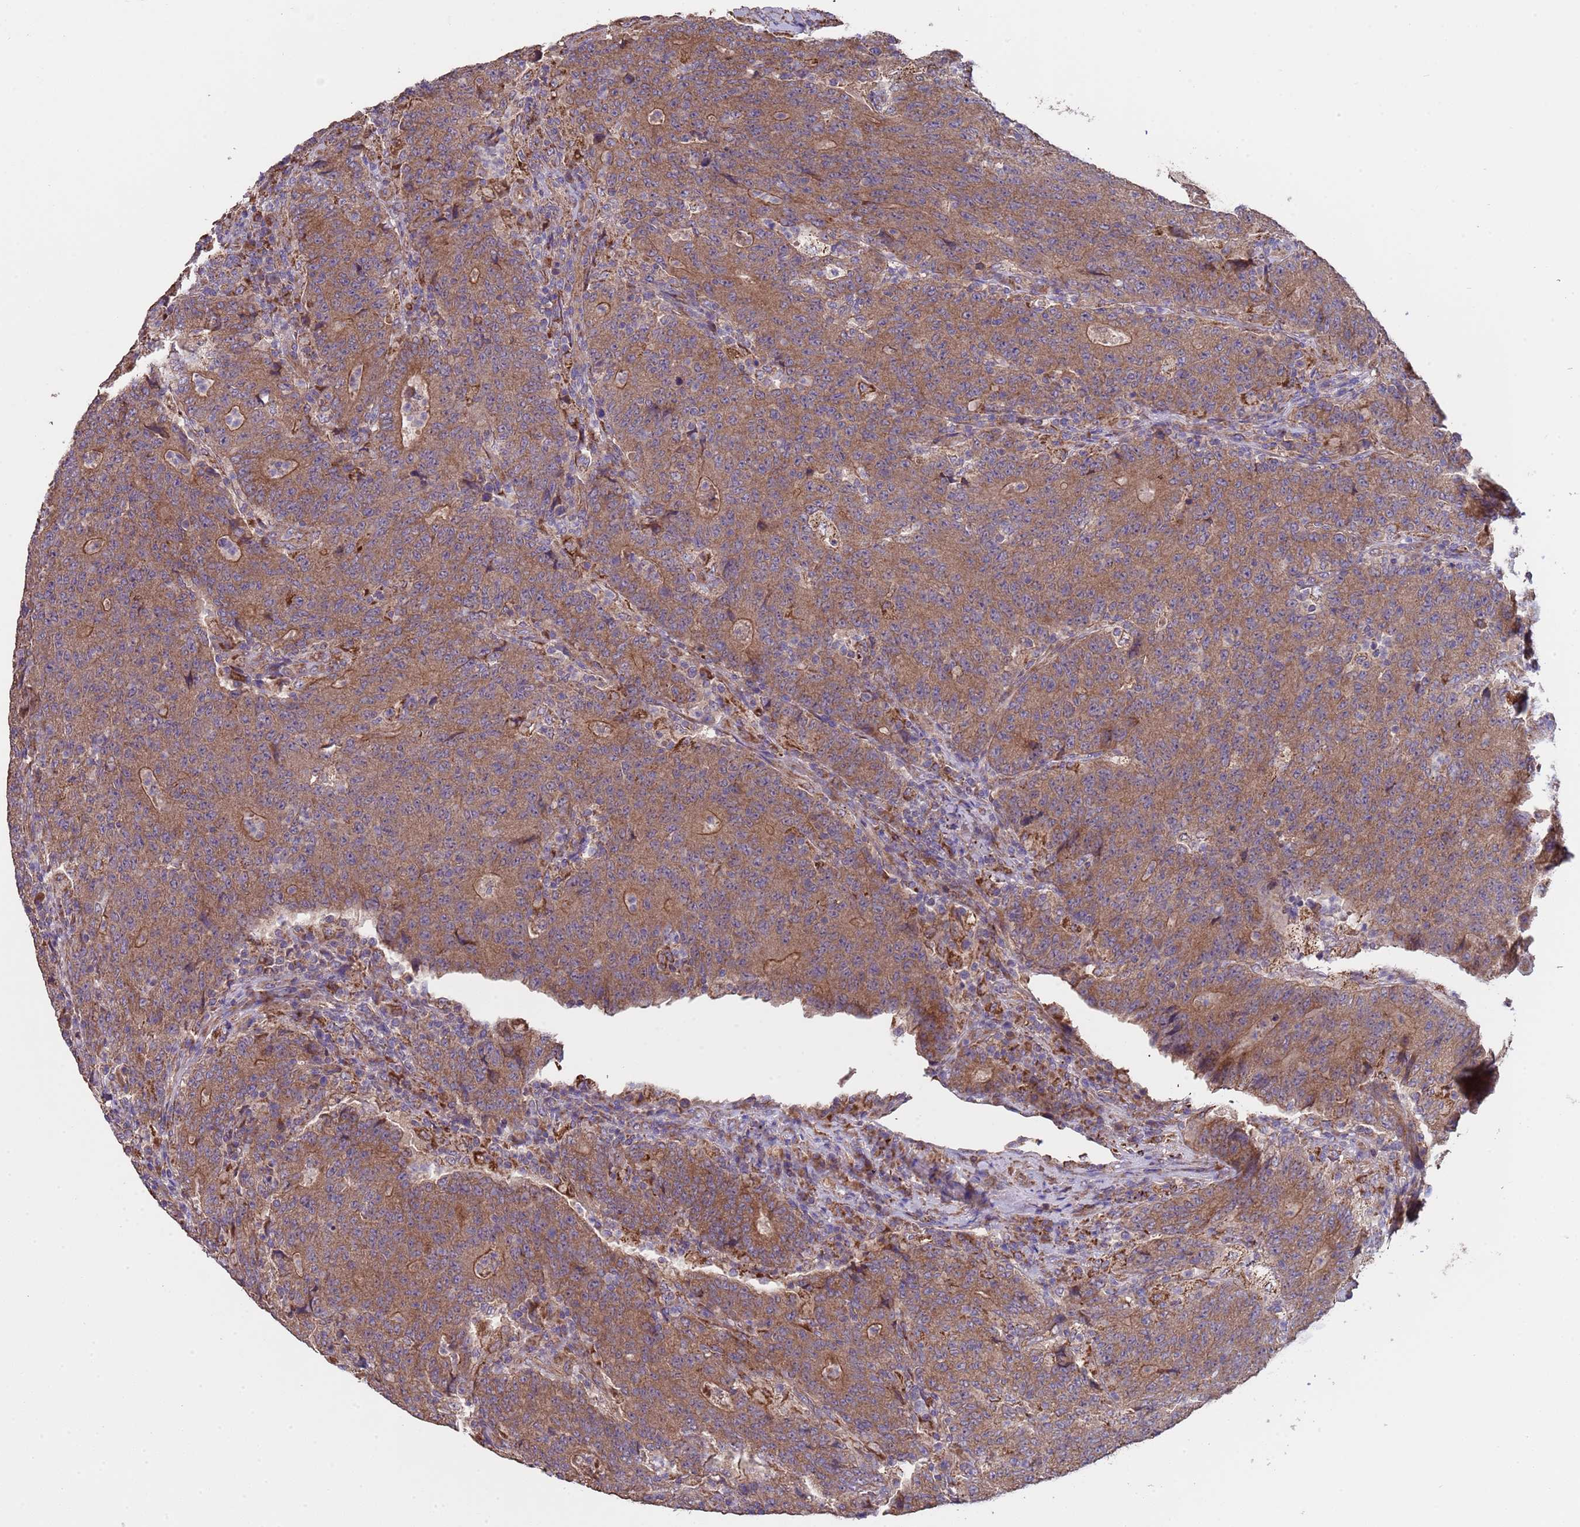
{"staining": {"intensity": "moderate", "quantity": ">75%", "location": "cytoplasmic/membranous"}, "tissue": "colorectal cancer", "cell_type": "Tumor cells", "image_type": "cancer", "snomed": [{"axis": "morphology", "description": "Adenocarcinoma, NOS"}, {"axis": "topography", "description": "Colon"}], "caption": "DAB immunohistochemical staining of colorectal adenocarcinoma reveals moderate cytoplasmic/membranous protein staining in approximately >75% of tumor cells. (DAB (3,3'-diaminobenzidine) IHC with brightfield microscopy, high magnification).", "gene": "EEF1AKMT1", "patient": {"sex": "female", "age": 75}}